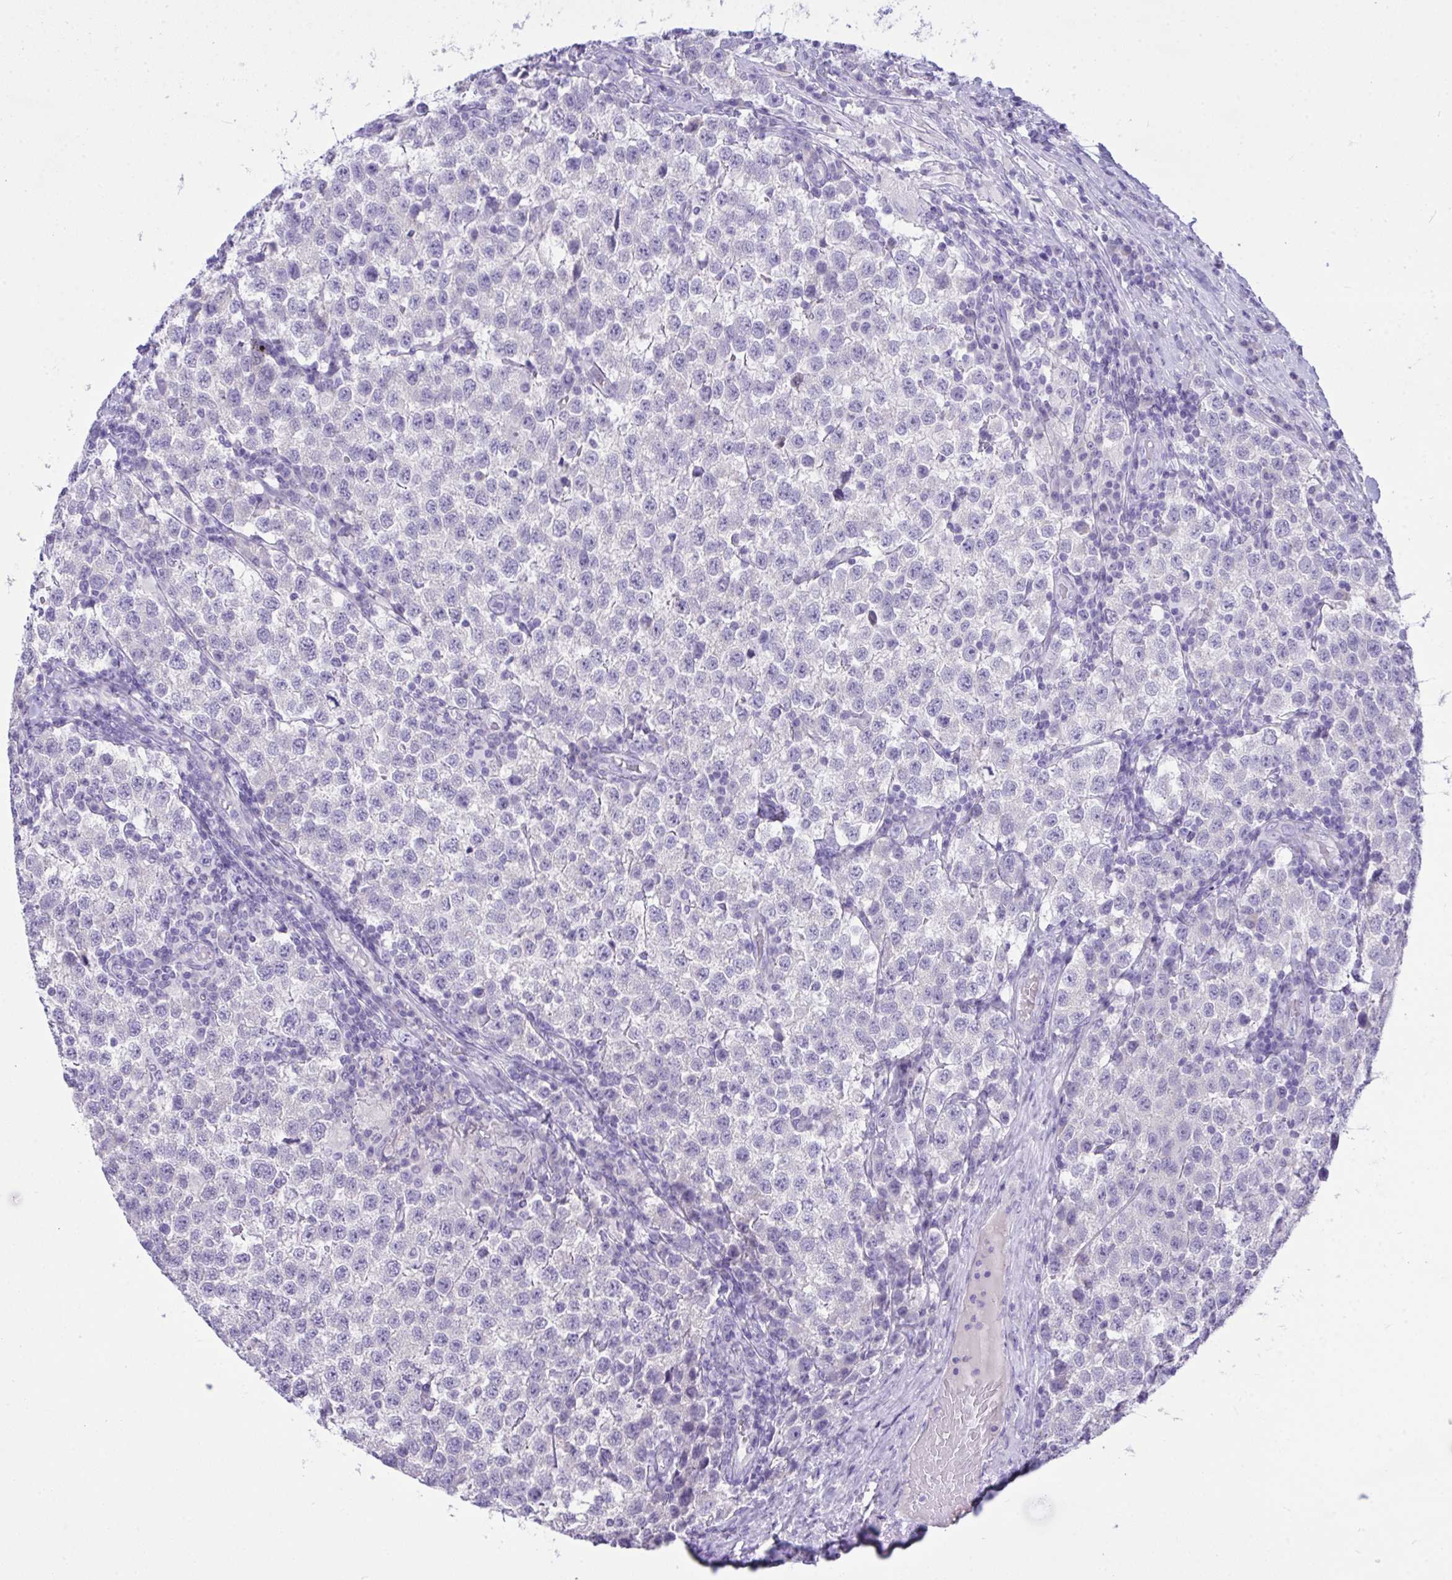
{"staining": {"intensity": "negative", "quantity": "none", "location": "none"}, "tissue": "testis cancer", "cell_type": "Tumor cells", "image_type": "cancer", "snomed": [{"axis": "morphology", "description": "Seminoma, NOS"}, {"axis": "topography", "description": "Testis"}], "caption": "Immunohistochemical staining of human testis cancer displays no significant expression in tumor cells.", "gene": "GLB1L2", "patient": {"sex": "male", "age": 34}}